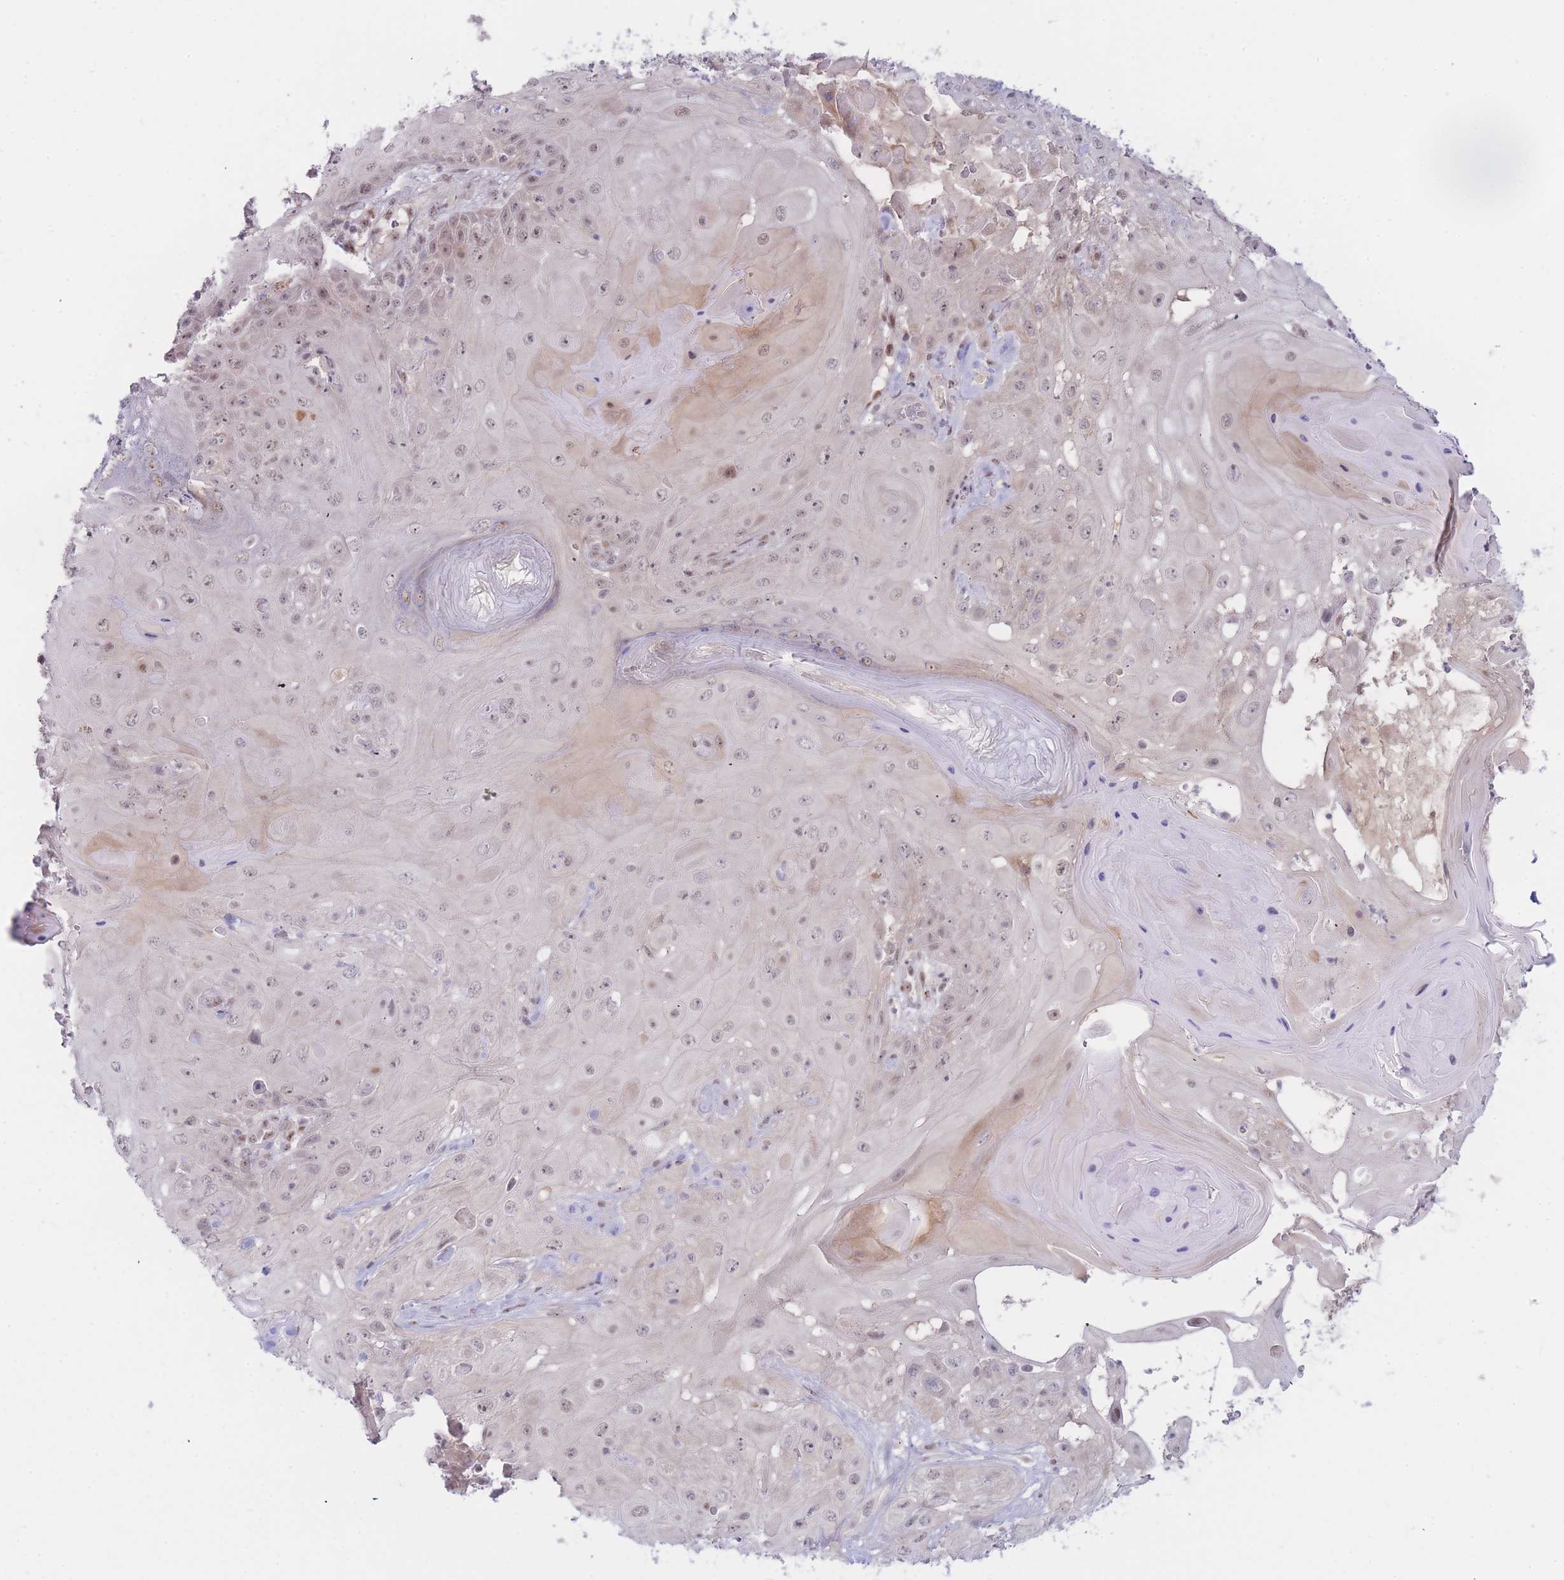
{"staining": {"intensity": "weak", "quantity": "<25%", "location": "nuclear"}, "tissue": "skin cancer", "cell_type": "Tumor cells", "image_type": "cancer", "snomed": [{"axis": "morphology", "description": "Normal tissue, NOS"}, {"axis": "morphology", "description": "Squamous cell carcinoma, NOS"}, {"axis": "topography", "description": "Skin"}, {"axis": "topography", "description": "Cartilage tissue"}], "caption": "IHC of skin cancer exhibits no expression in tumor cells.", "gene": "DEAF1", "patient": {"sex": "female", "age": 79}}